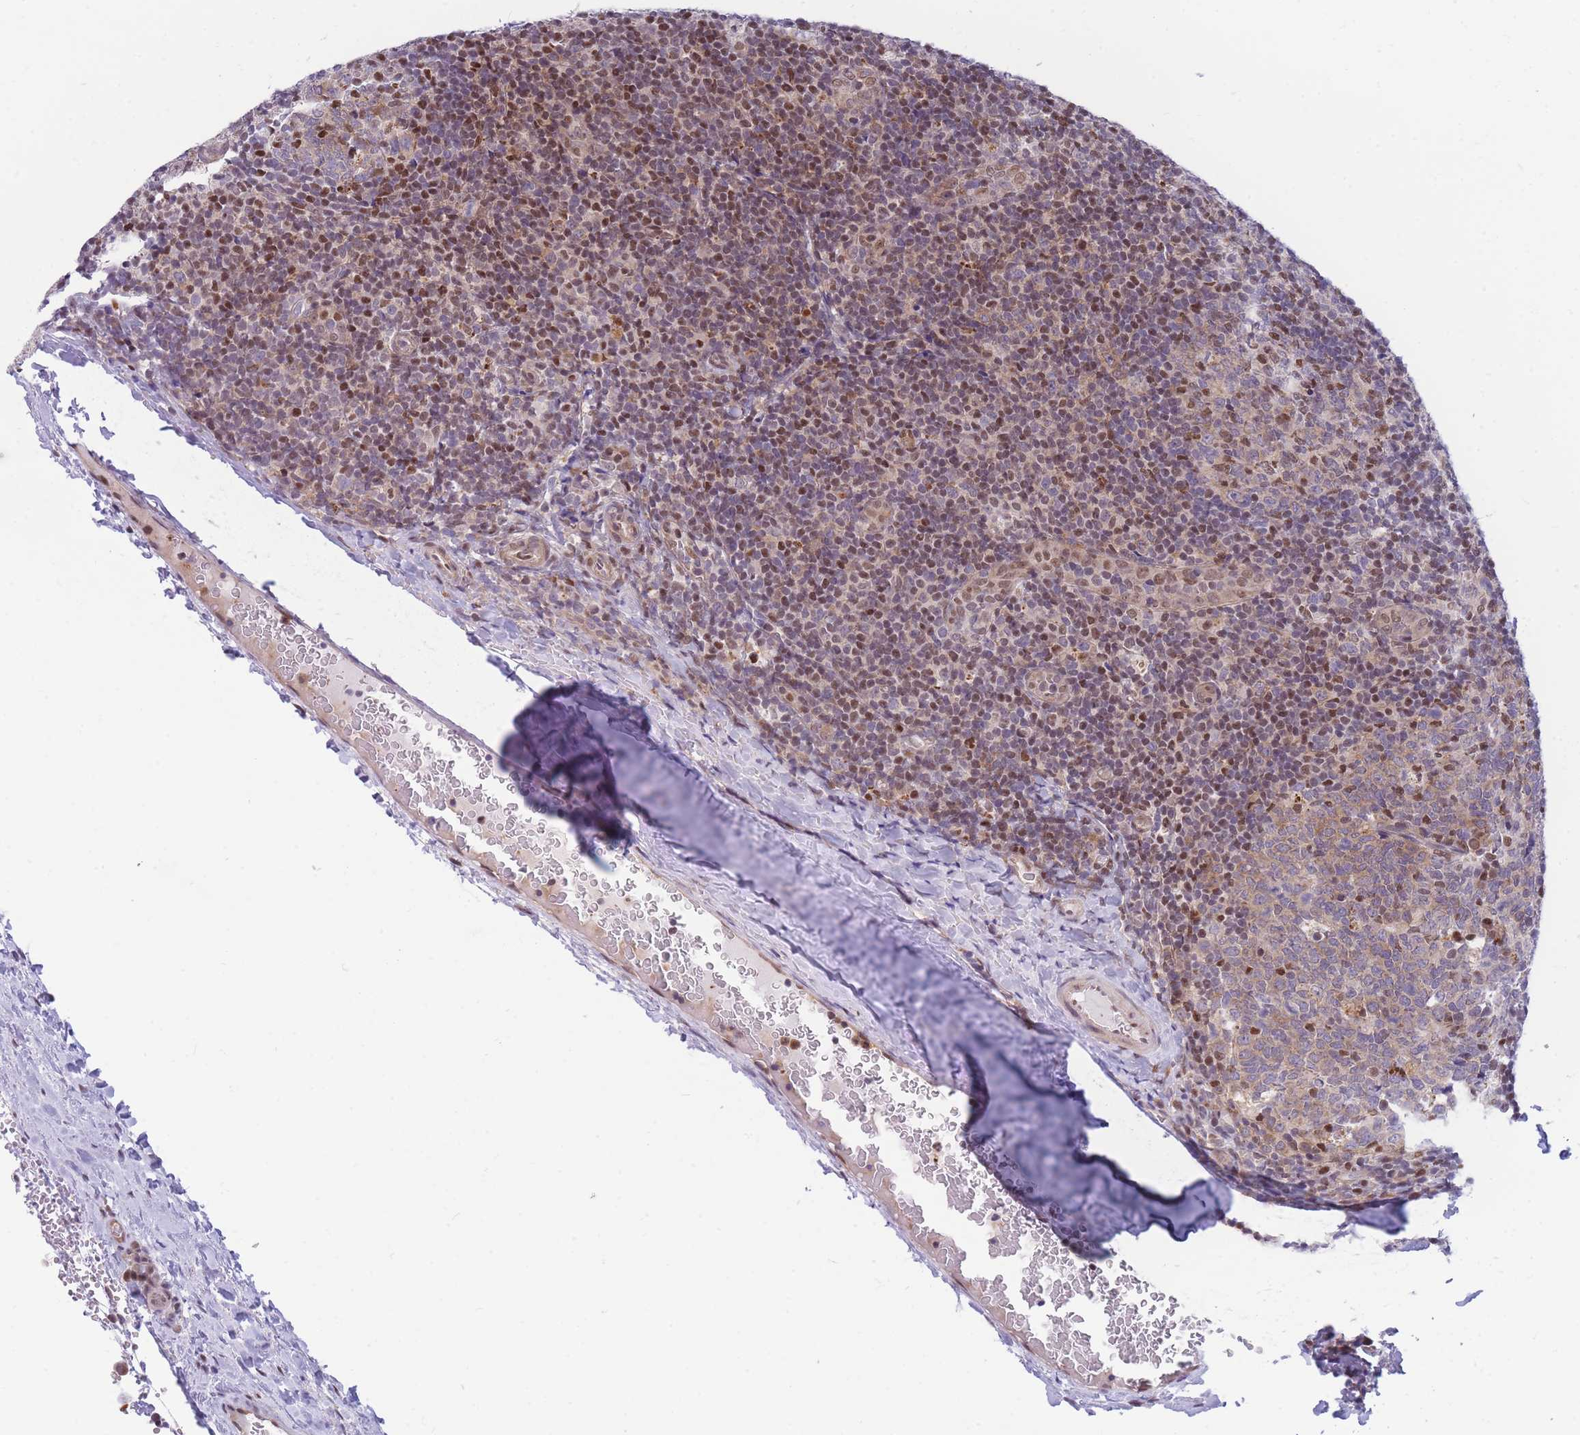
{"staining": {"intensity": "moderate", "quantity": "<25%", "location": "cytoplasmic/membranous,nuclear"}, "tissue": "tonsil", "cell_type": "Germinal center cells", "image_type": "normal", "snomed": [{"axis": "morphology", "description": "Normal tissue, NOS"}, {"axis": "topography", "description": "Tonsil"}], "caption": "Benign tonsil displays moderate cytoplasmic/membranous,nuclear positivity in about <25% of germinal center cells.", "gene": "CRACD", "patient": {"sex": "male", "age": 17}}